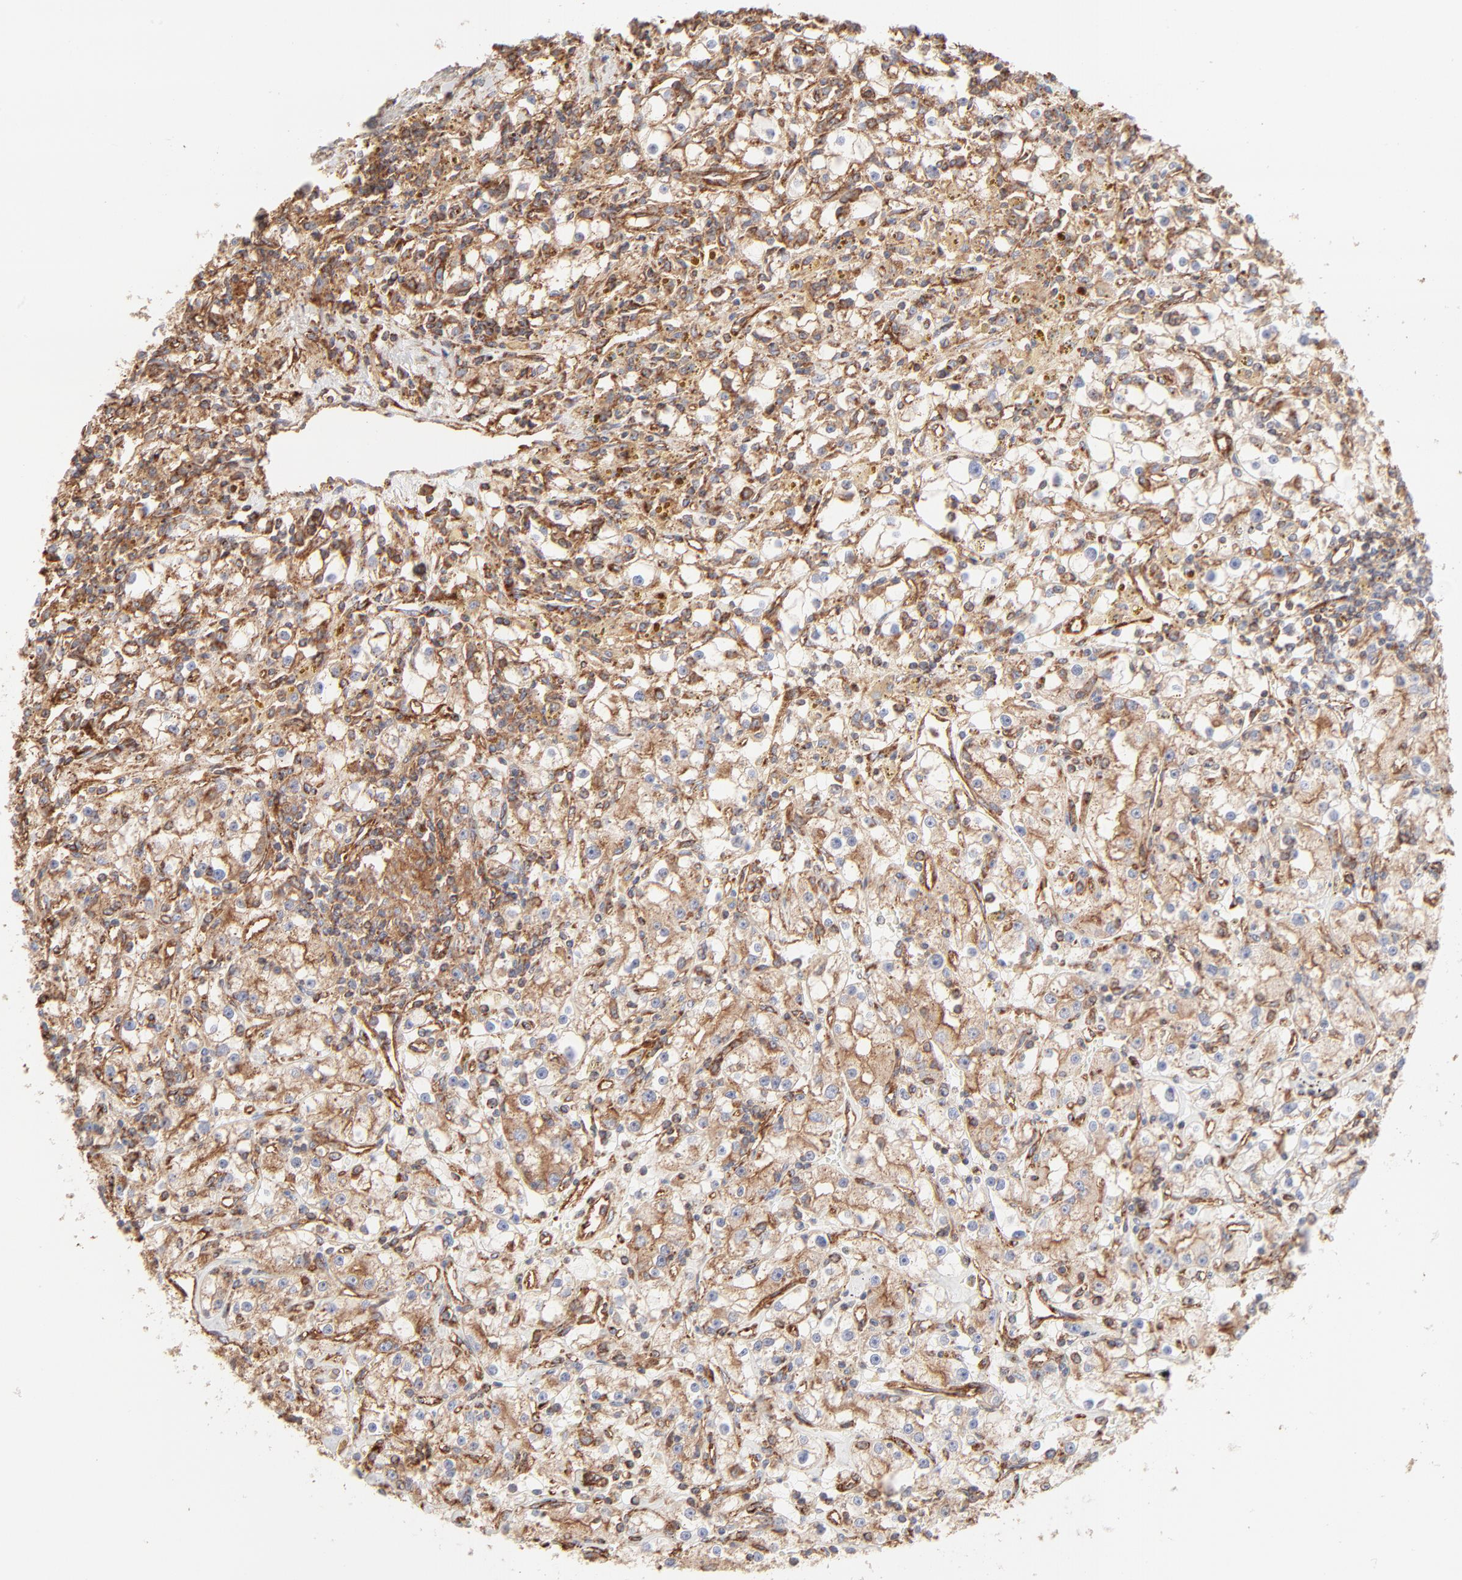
{"staining": {"intensity": "moderate", "quantity": "25%-75%", "location": "cytoplasmic/membranous"}, "tissue": "renal cancer", "cell_type": "Tumor cells", "image_type": "cancer", "snomed": [{"axis": "morphology", "description": "Adenocarcinoma, NOS"}, {"axis": "topography", "description": "Kidney"}], "caption": "This is an image of IHC staining of renal cancer (adenocarcinoma), which shows moderate expression in the cytoplasmic/membranous of tumor cells.", "gene": "CLTB", "patient": {"sex": "male", "age": 56}}